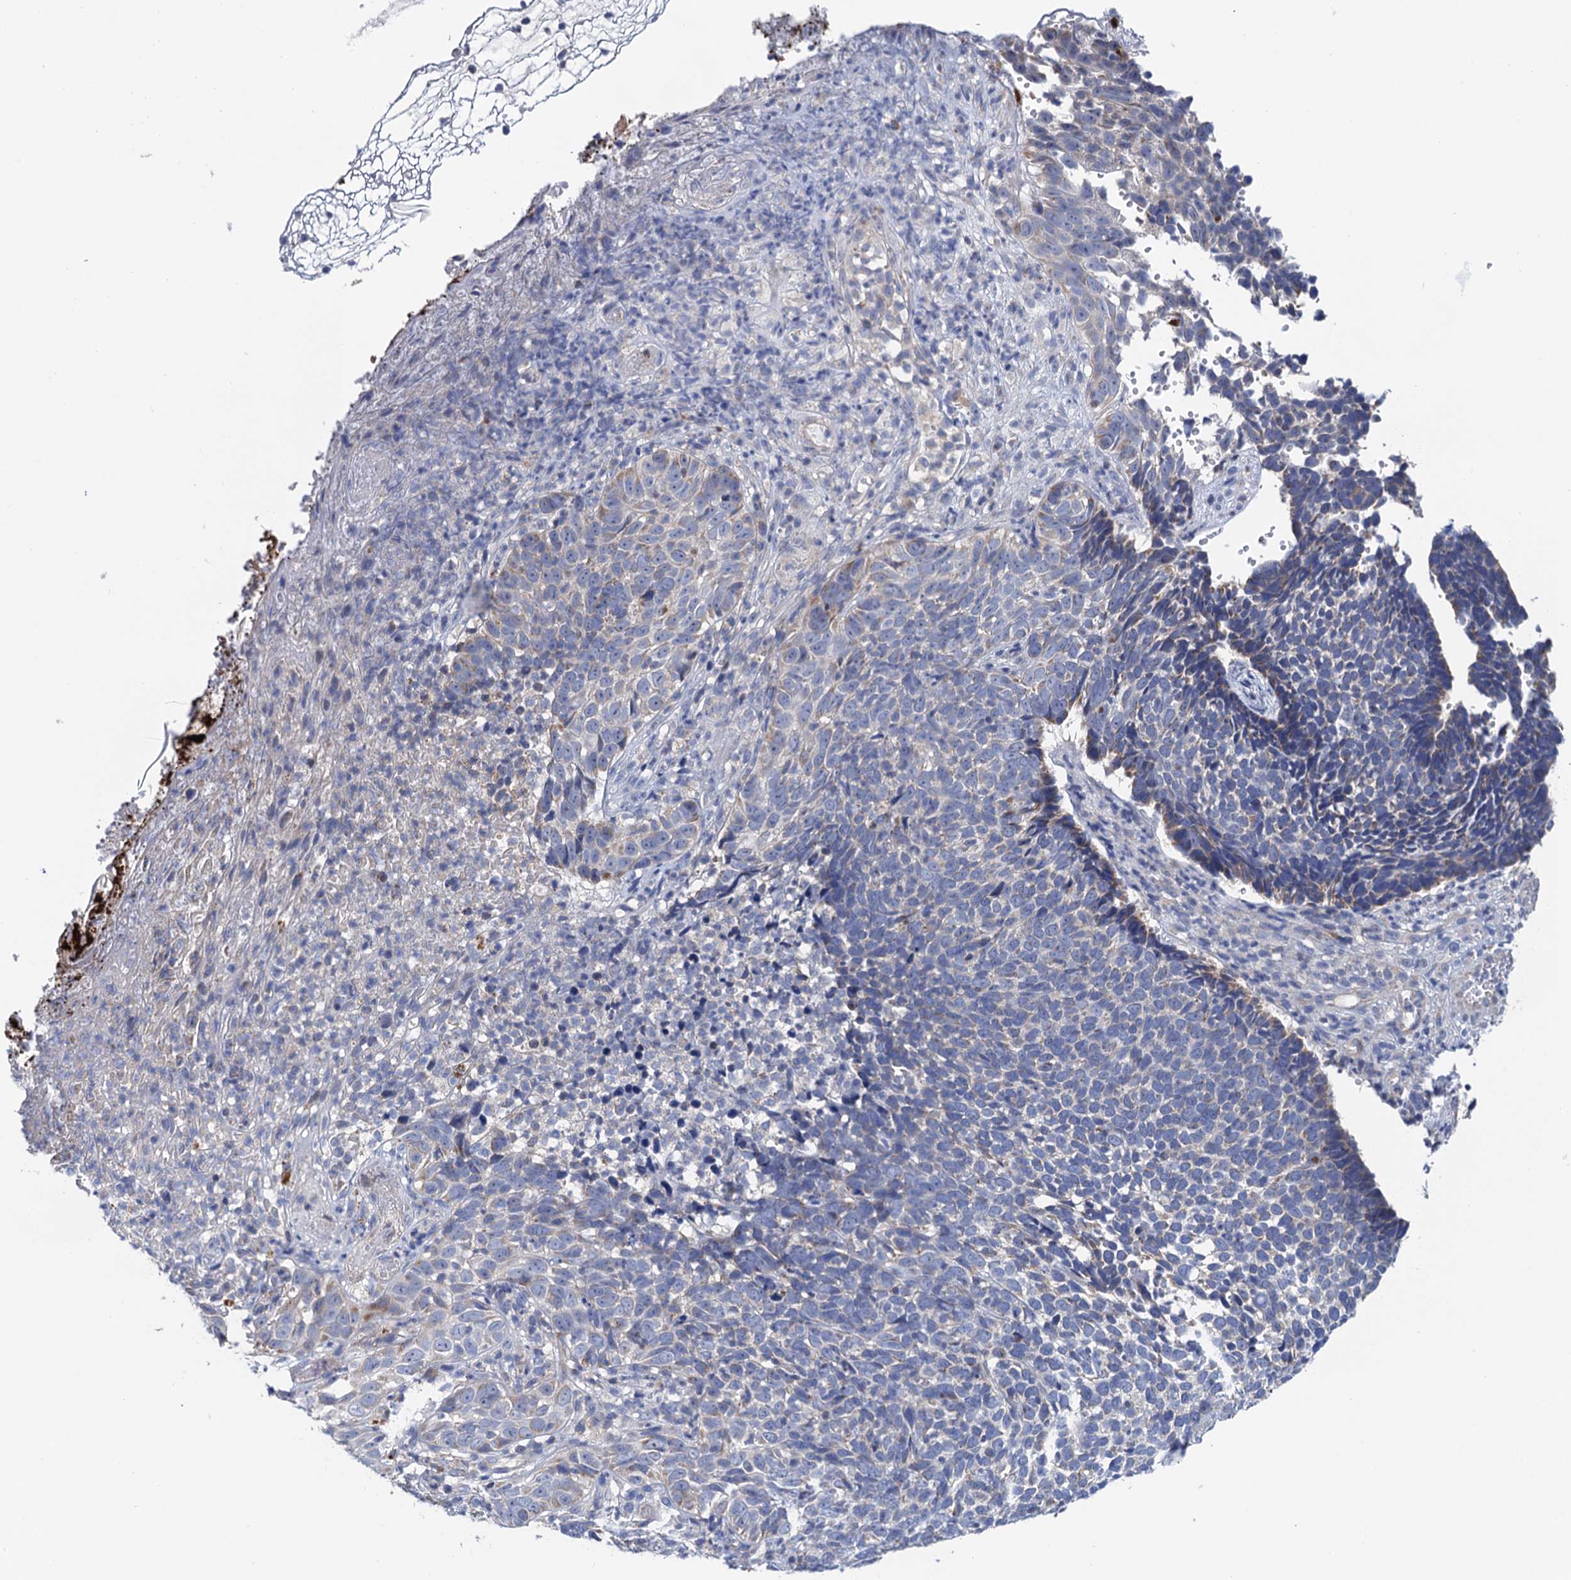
{"staining": {"intensity": "negative", "quantity": "none", "location": "none"}, "tissue": "skin cancer", "cell_type": "Tumor cells", "image_type": "cancer", "snomed": [{"axis": "morphology", "description": "Basal cell carcinoma"}, {"axis": "topography", "description": "Skin"}], "caption": "An image of human basal cell carcinoma (skin) is negative for staining in tumor cells.", "gene": "MRPL48", "patient": {"sex": "female", "age": 84}}